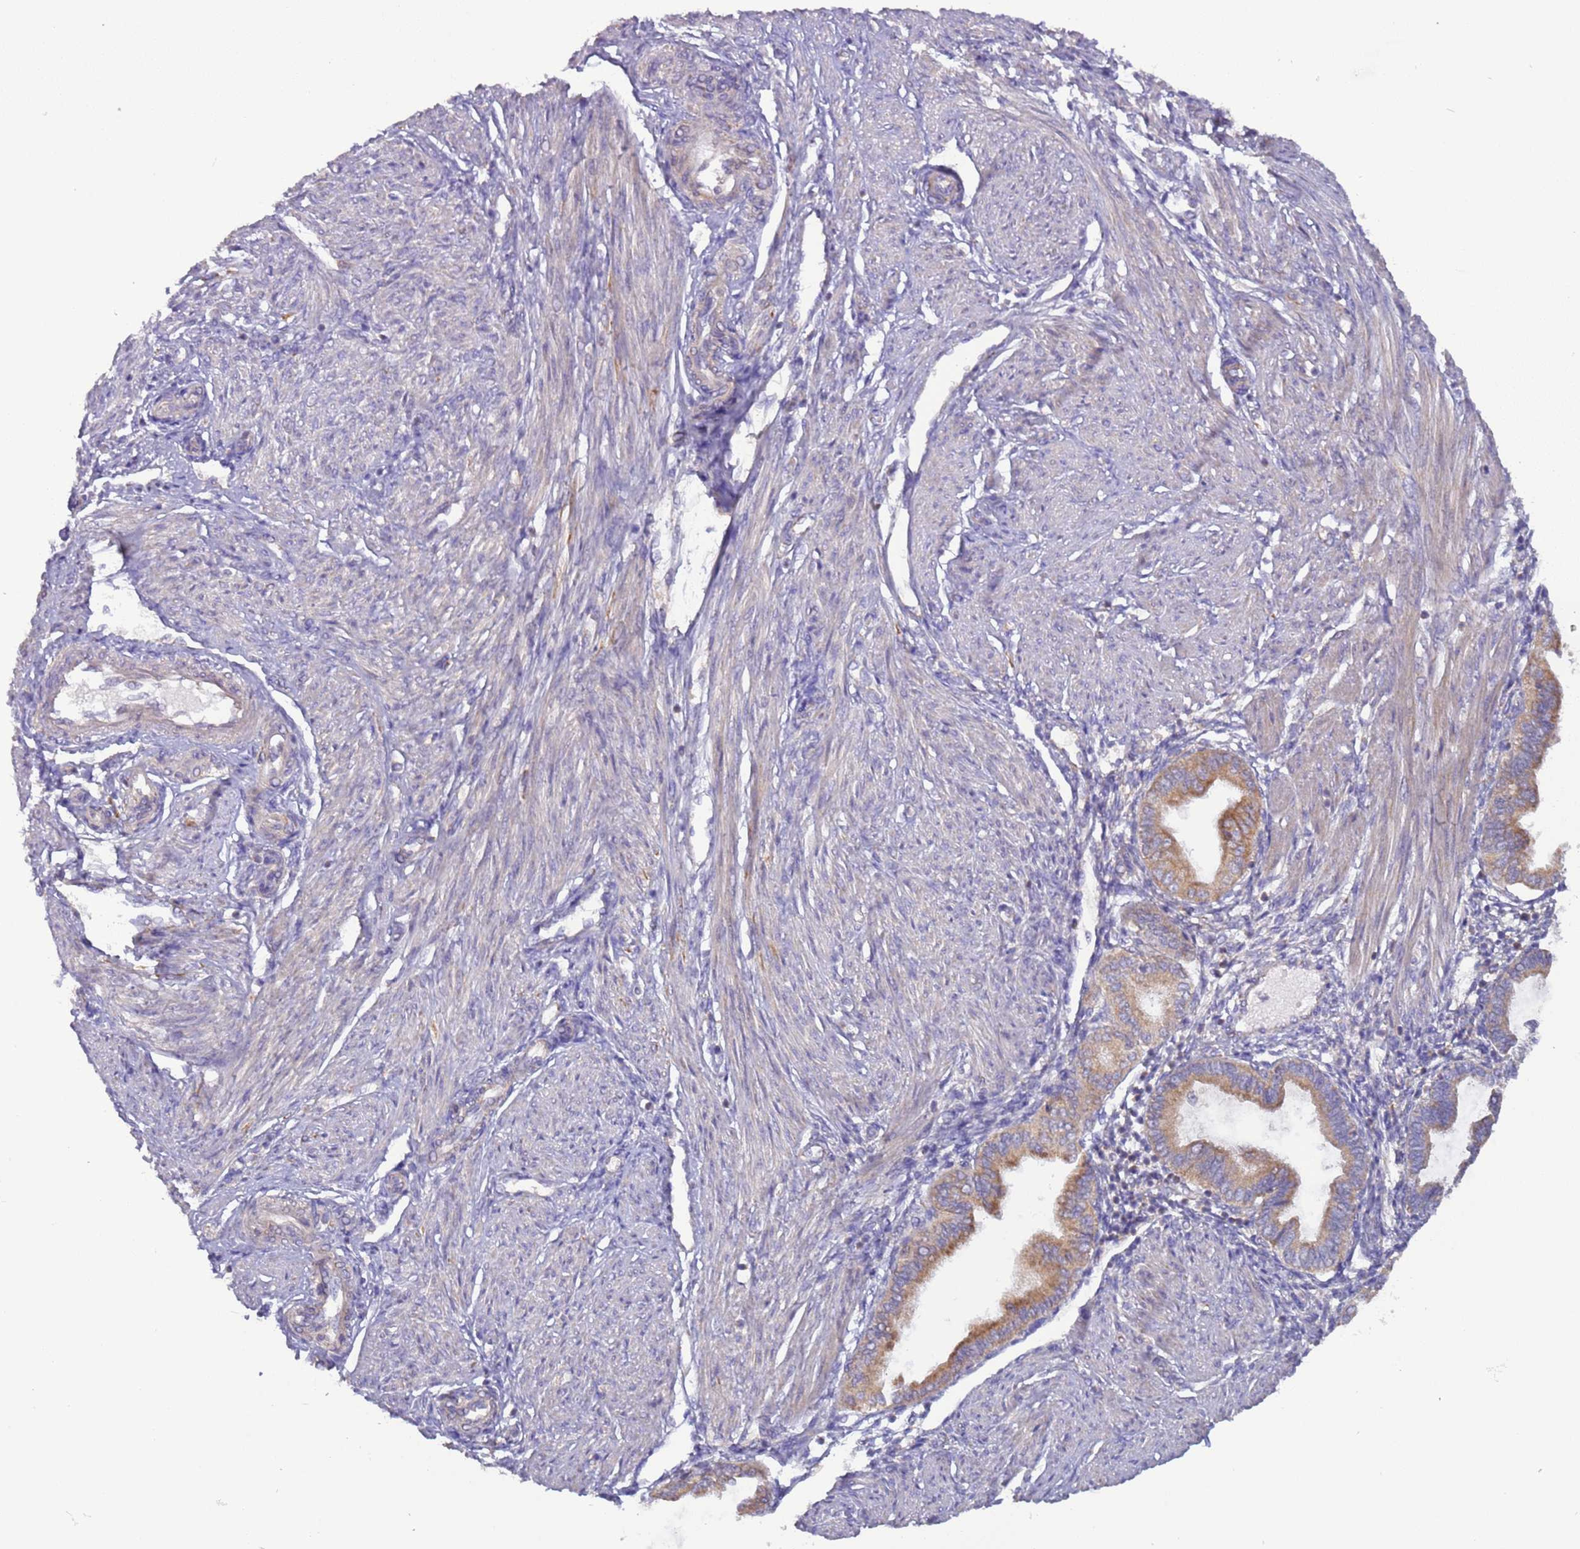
{"staining": {"intensity": "negative", "quantity": "none", "location": "none"}, "tissue": "endometrium", "cell_type": "Cells in endometrial stroma", "image_type": "normal", "snomed": [{"axis": "morphology", "description": "Normal tissue, NOS"}, {"axis": "topography", "description": "Endometrium"}], "caption": "Immunohistochemistry (IHC) image of unremarkable endometrium: endometrium stained with DAB reveals no significant protein staining in cells in endometrial stroma.", "gene": "UQCRQ", "patient": {"sex": "female", "age": 53}}